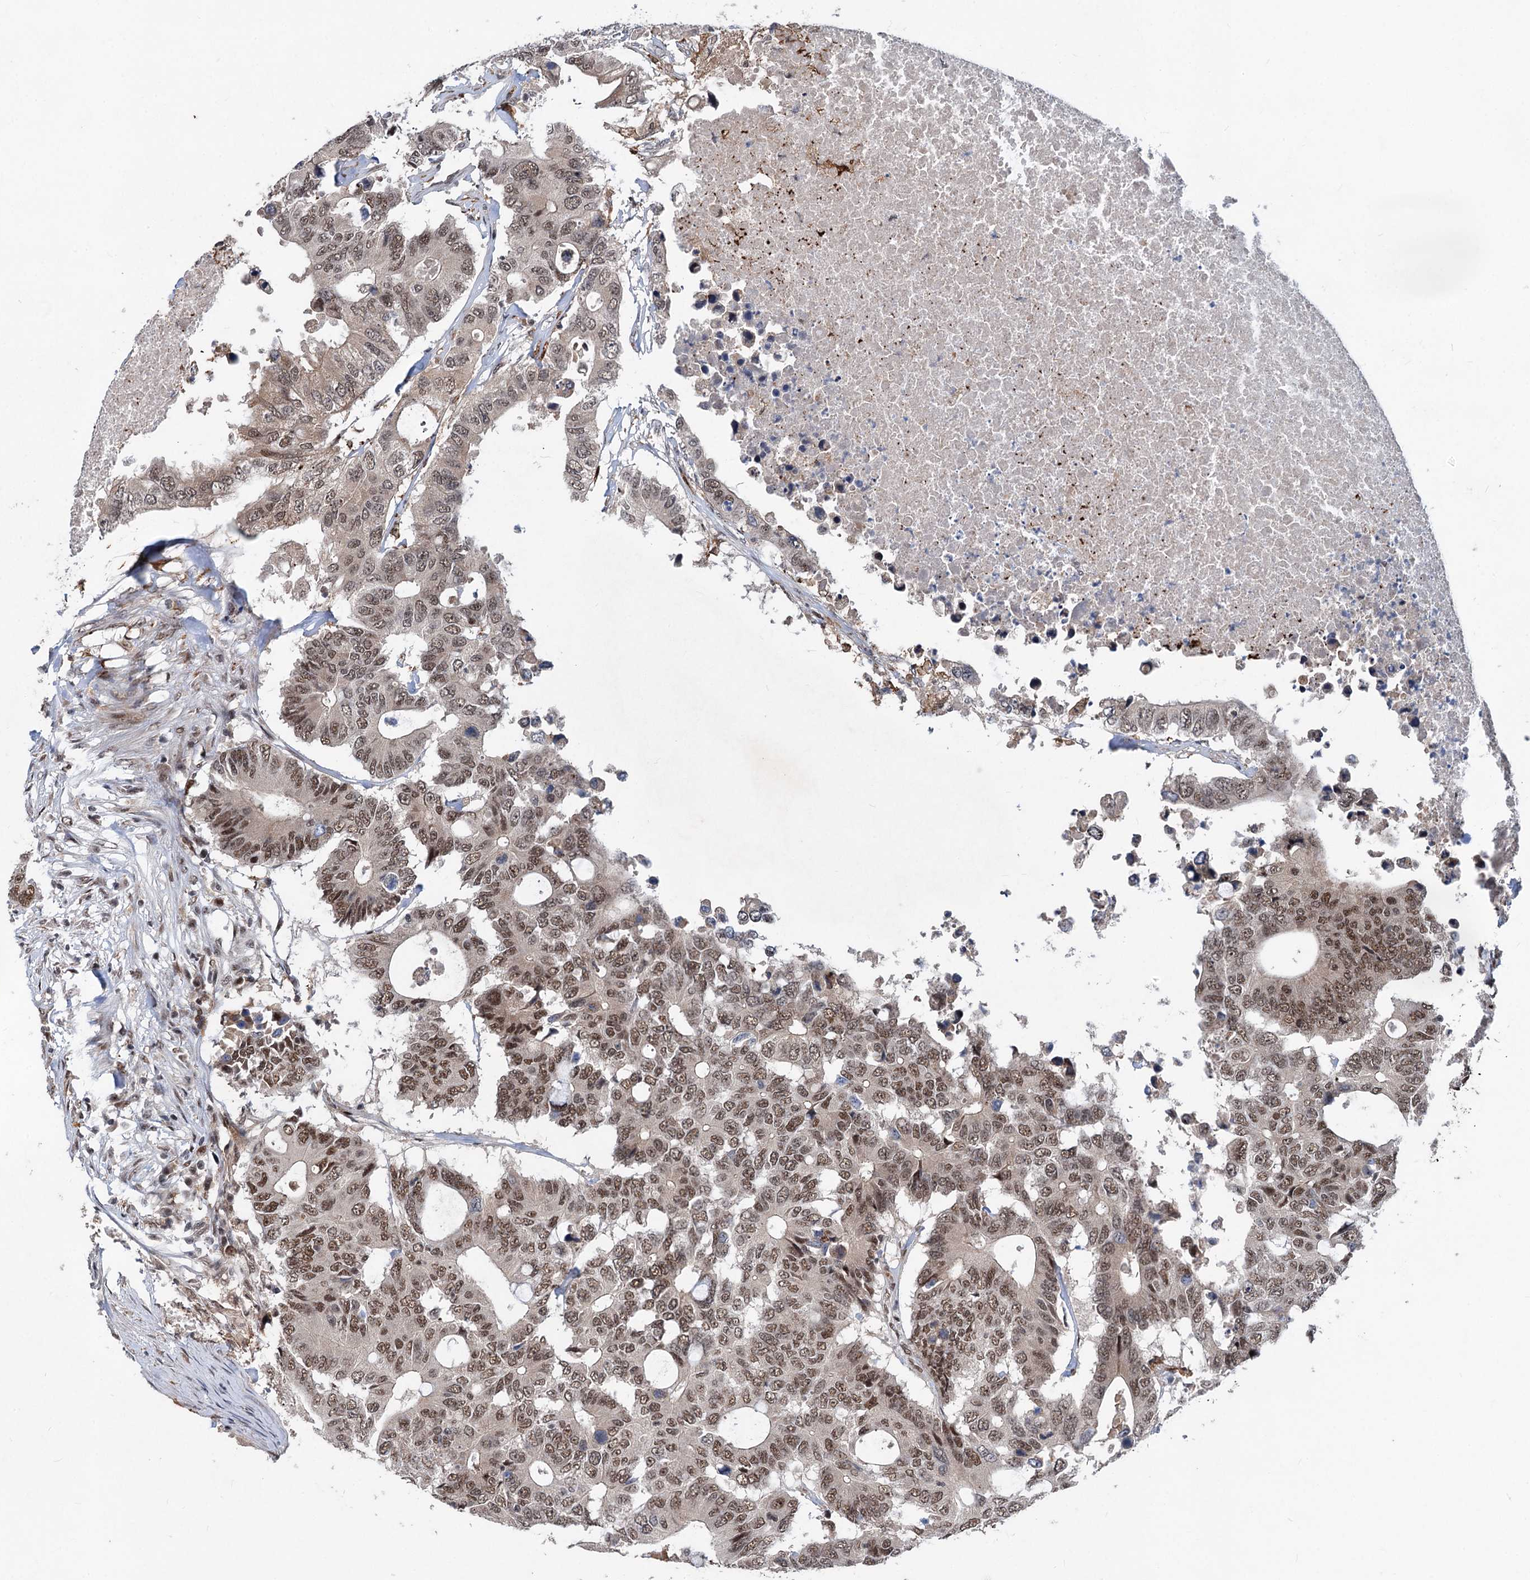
{"staining": {"intensity": "moderate", "quantity": ">75%", "location": "nuclear"}, "tissue": "colorectal cancer", "cell_type": "Tumor cells", "image_type": "cancer", "snomed": [{"axis": "morphology", "description": "Adenocarcinoma, NOS"}, {"axis": "topography", "description": "Colon"}], "caption": "IHC micrograph of colorectal cancer (adenocarcinoma) stained for a protein (brown), which shows medium levels of moderate nuclear staining in approximately >75% of tumor cells.", "gene": "PHF8", "patient": {"sex": "male", "age": 71}}